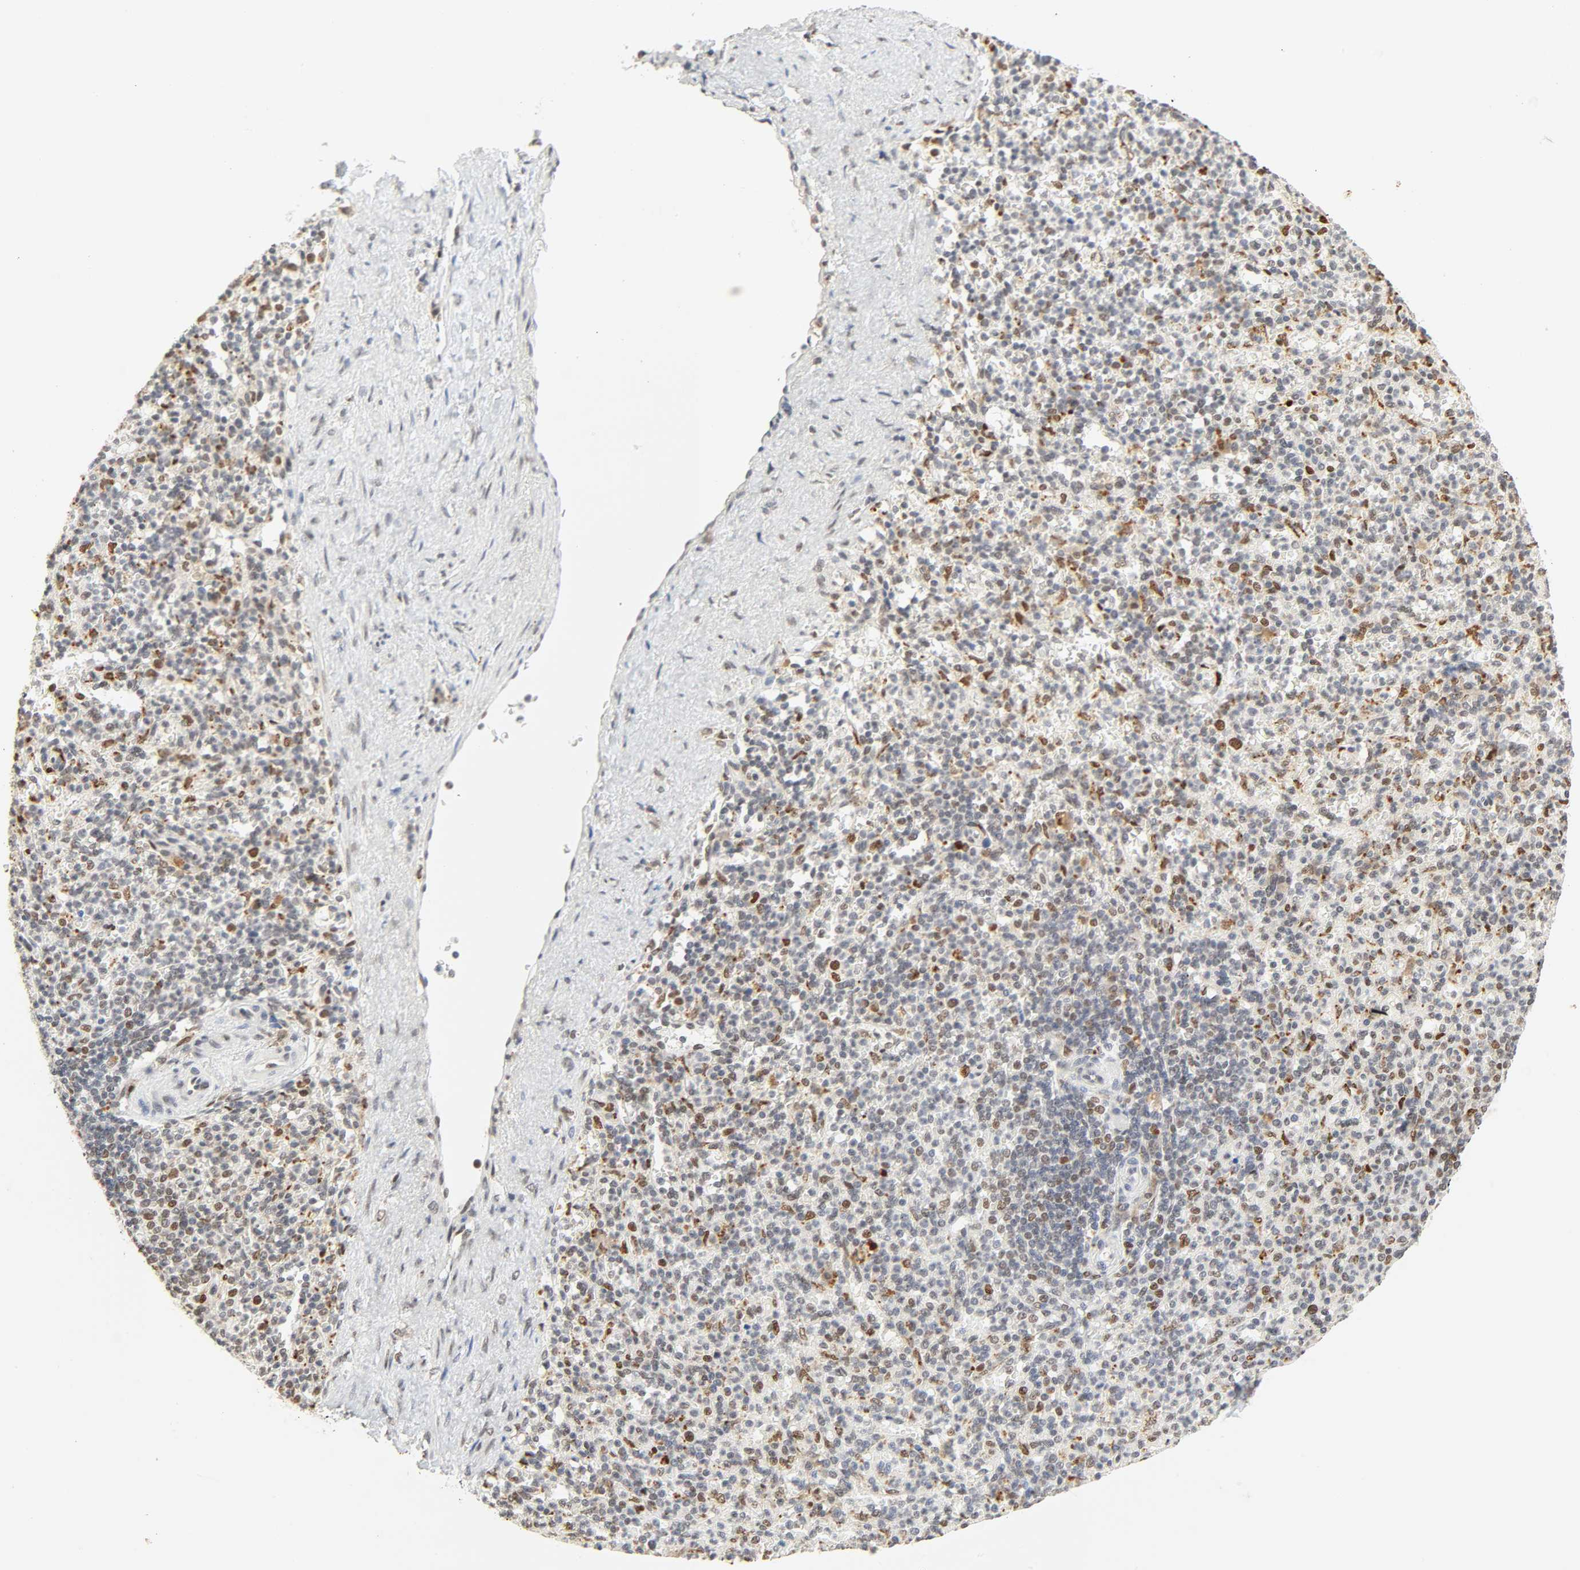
{"staining": {"intensity": "strong", "quantity": "<25%", "location": "nuclear"}, "tissue": "spleen", "cell_type": "Cells in red pulp", "image_type": "normal", "snomed": [{"axis": "morphology", "description": "Normal tissue, NOS"}, {"axis": "topography", "description": "Spleen"}], "caption": "Protein expression by immunohistochemistry displays strong nuclear expression in approximately <25% of cells in red pulp in unremarkable spleen. (DAB = brown stain, brightfield microscopy at high magnification).", "gene": "DAZAP1", "patient": {"sex": "female", "age": 74}}